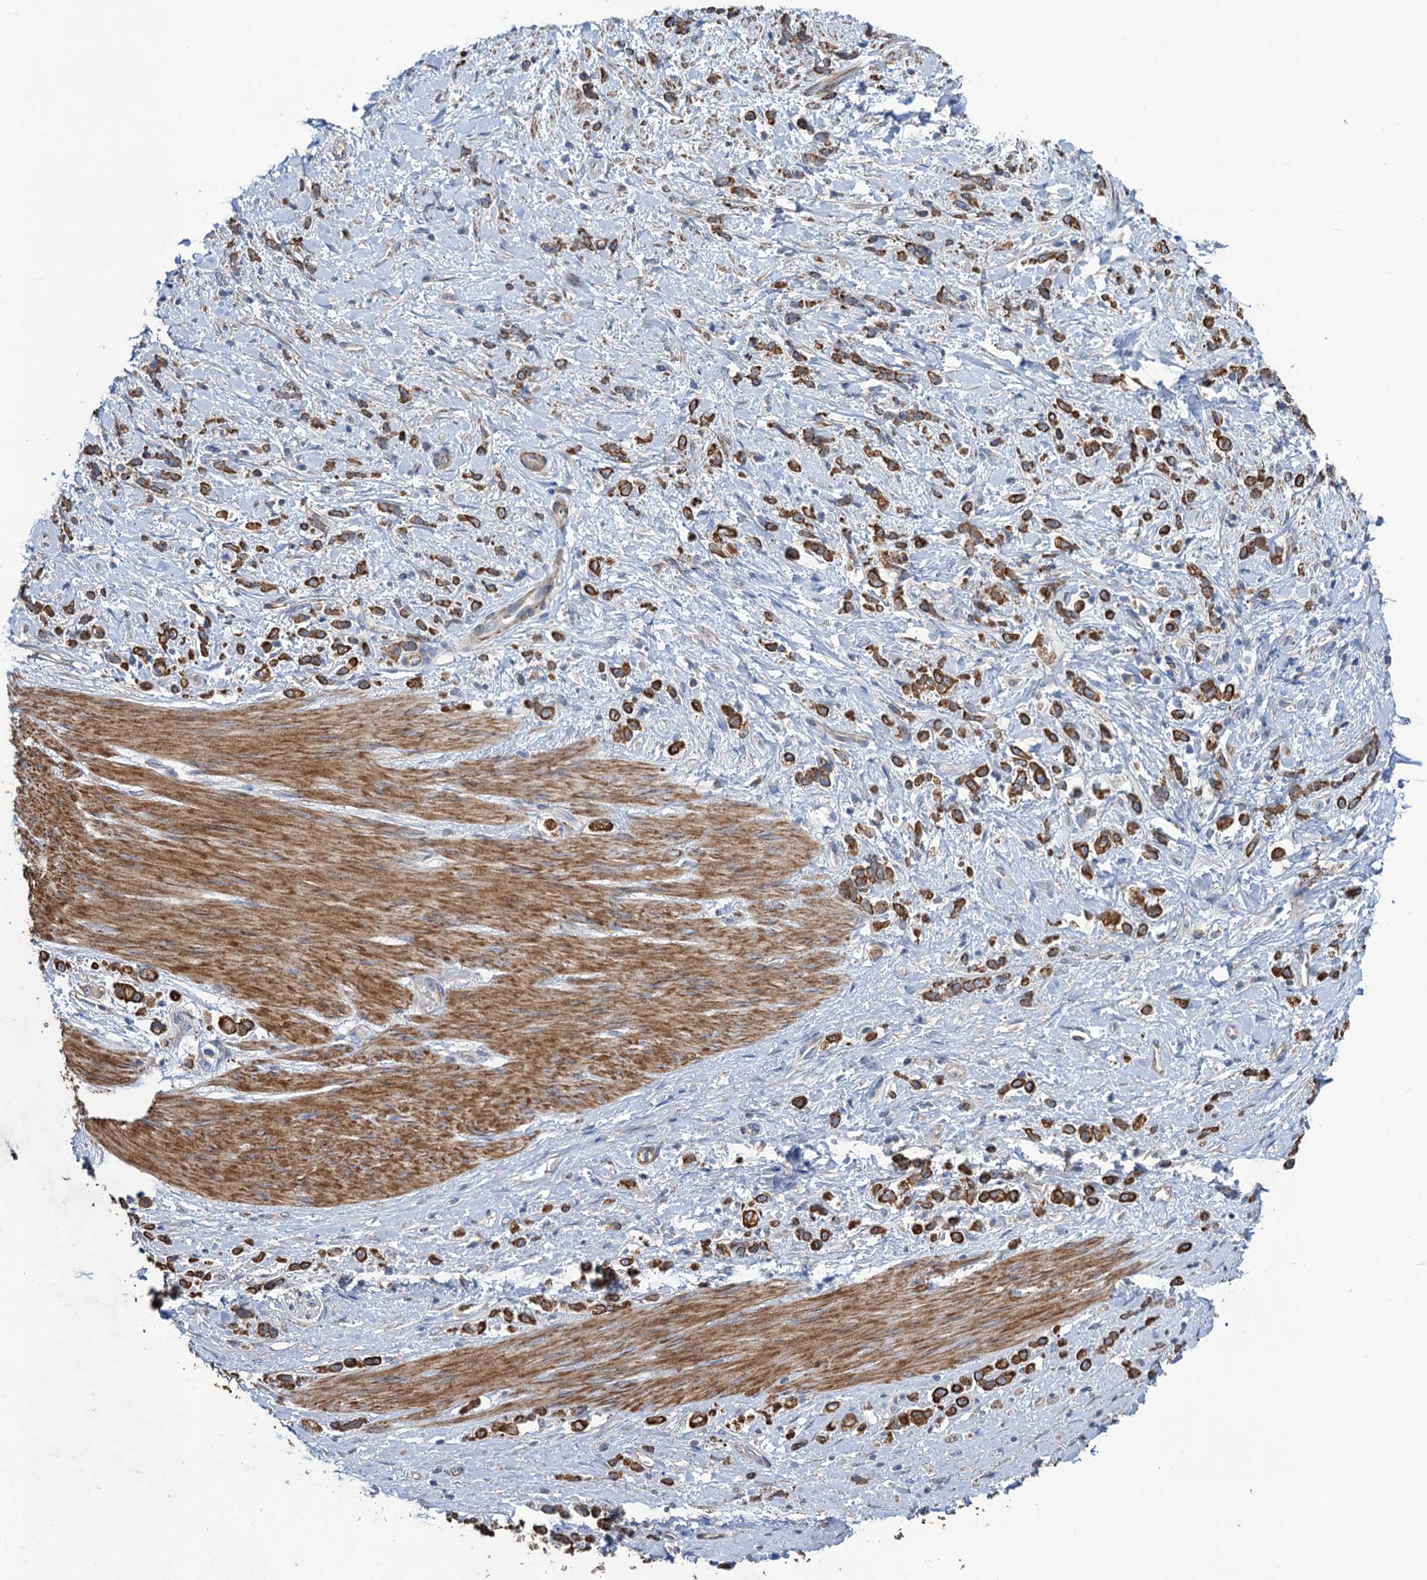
{"staining": {"intensity": "strong", "quantity": ">75%", "location": "cytoplasmic/membranous"}, "tissue": "stomach cancer", "cell_type": "Tumor cells", "image_type": "cancer", "snomed": [{"axis": "morphology", "description": "Adenocarcinoma, NOS"}, {"axis": "topography", "description": "Stomach"}], "caption": "This is a photomicrograph of immunohistochemistry staining of stomach adenocarcinoma, which shows strong positivity in the cytoplasmic/membranous of tumor cells.", "gene": "SMCO3", "patient": {"sex": "female", "age": 60}}